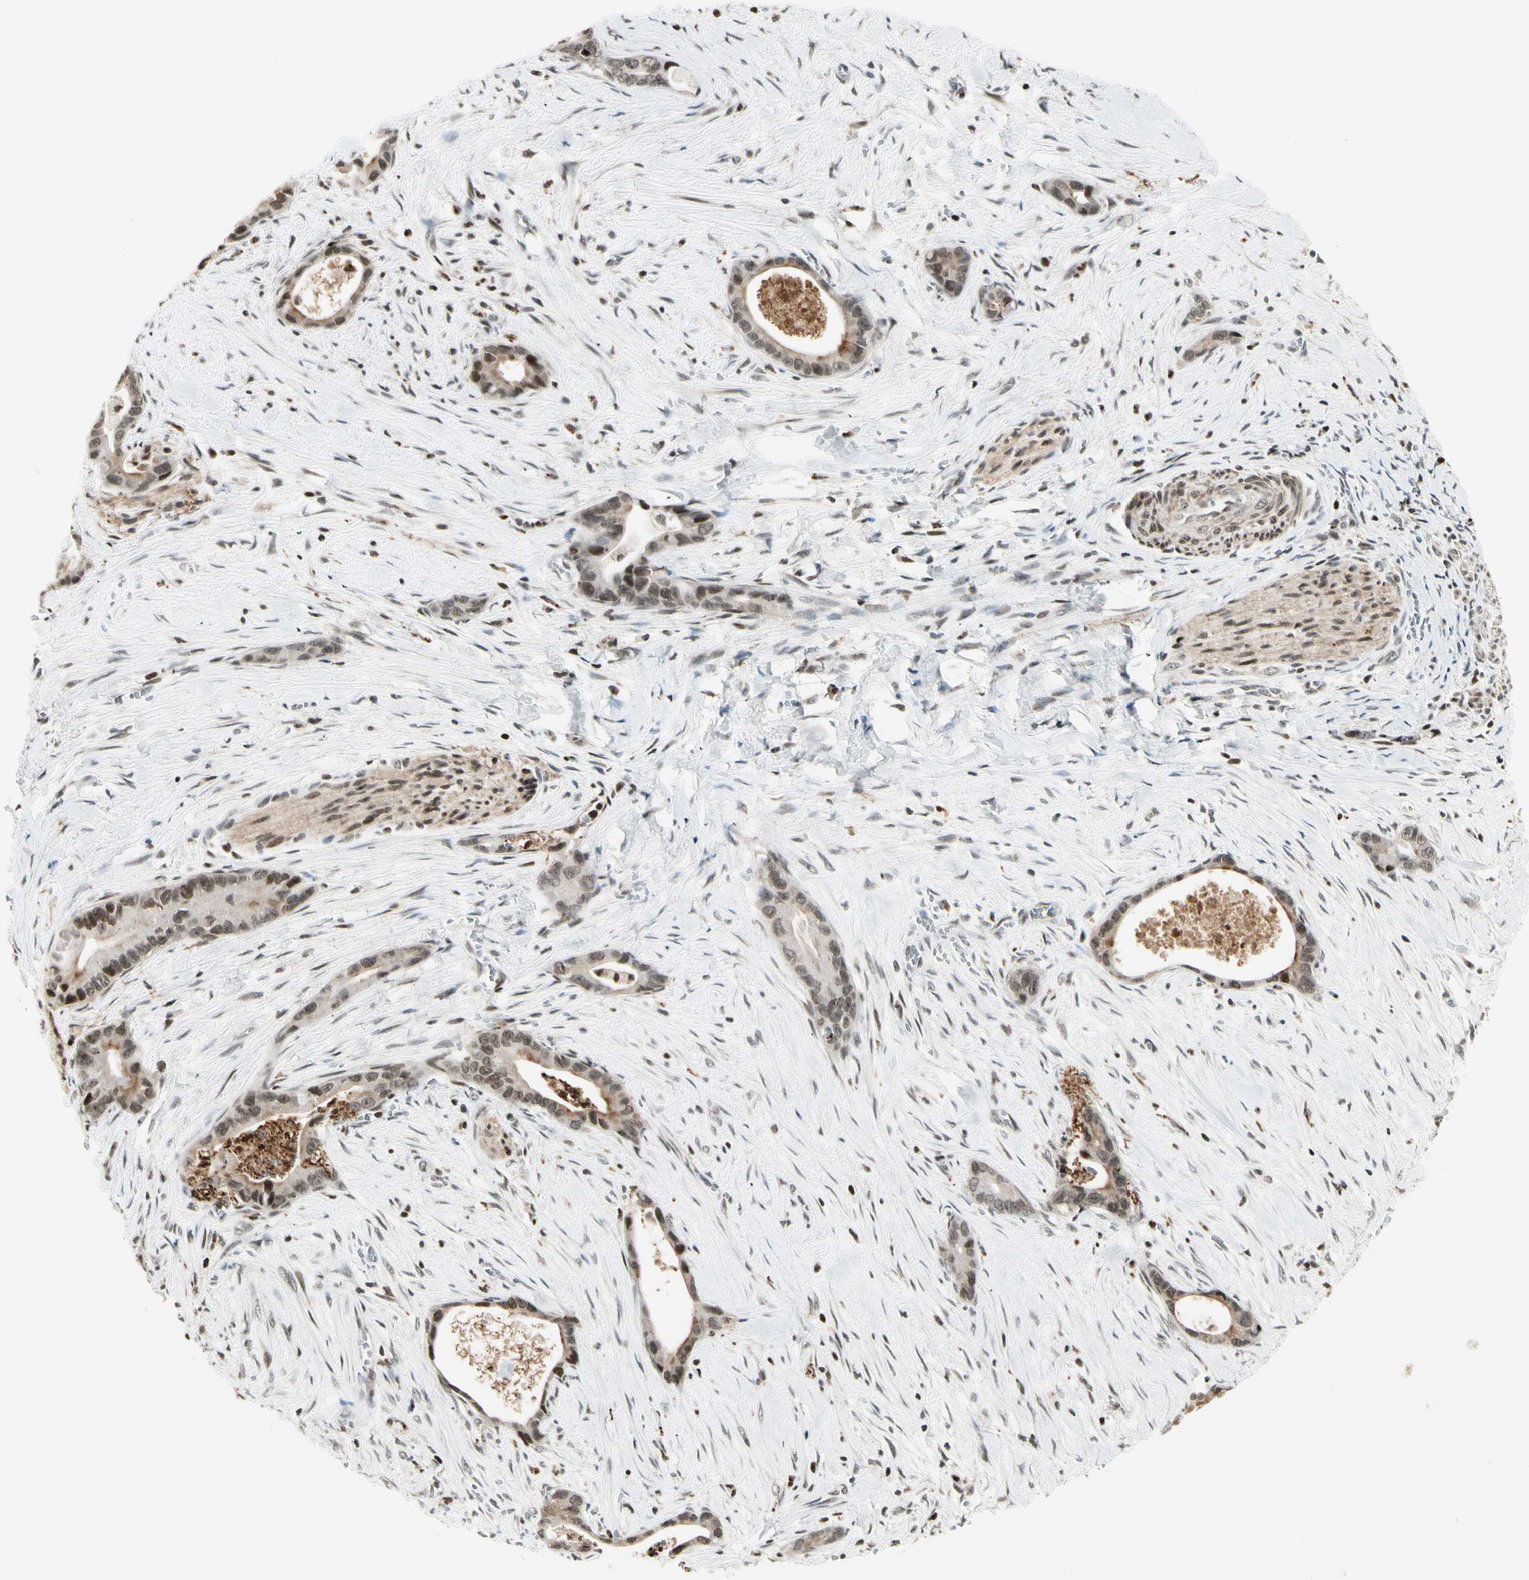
{"staining": {"intensity": "moderate", "quantity": ">75%", "location": "nuclear"}, "tissue": "liver cancer", "cell_type": "Tumor cells", "image_type": "cancer", "snomed": [{"axis": "morphology", "description": "Cholangiocarcinoma"}, {"axis": "topography", "description": "Liver"}], "caption": "Tumor cells display medium levels of moderate nuclear expression in about >75% of cells in liver cholangiocarcinoma.", "gene": "TSHZ3", "patient": {"sex": "female", "age": 55}}